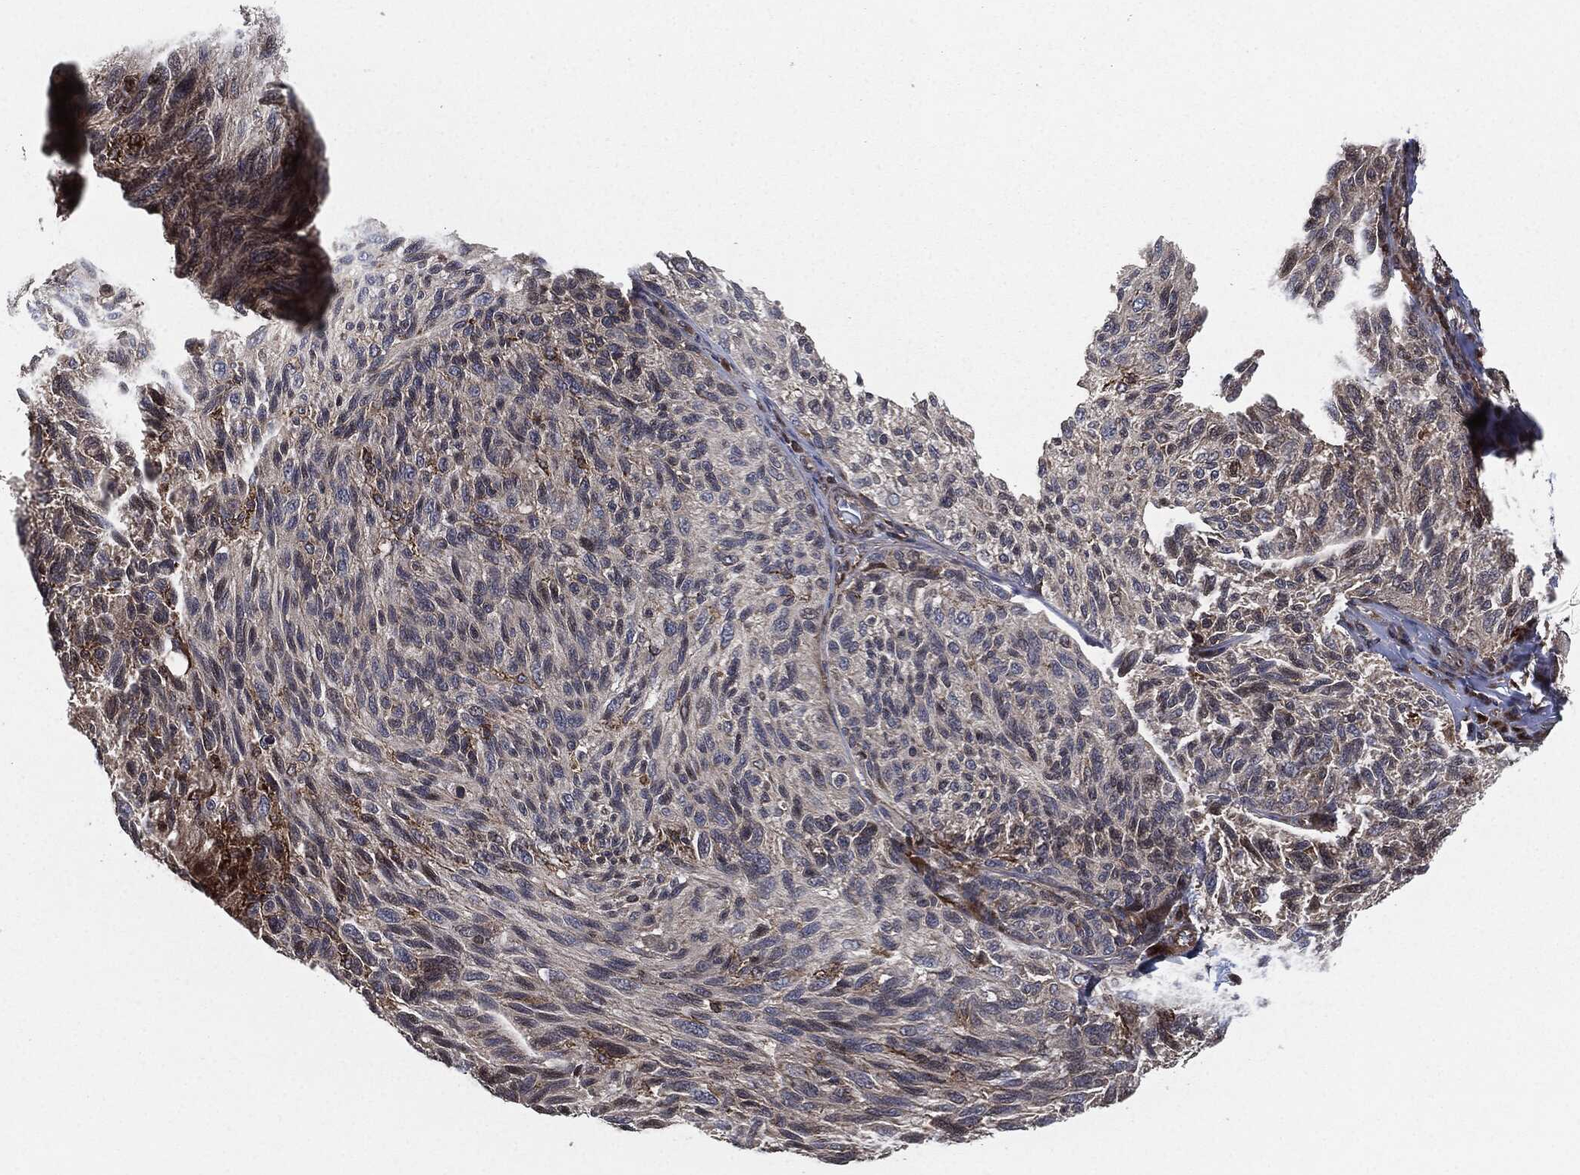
{"staining": {"intensity": "negative", "quantity": "none", "location": "none"}, "tissue": "melanoma", "cell_type": "Tumor cells", "image_type": "cancer", "snomed": [{"axis": "morphology", "description": "Malignant melanoma, NOS"}, {"axis": "topography", "description": "Skin"}], "caption": "High magnification brightfield microscopy of melanoma stained with DAB (3,3'-diaminobenzidine) (brown) and counterstained with hematoxylin (blue): tumor cells show no significant staining.", "gene": "UBR1", "patient": {"sex": "female", "age": 73}}